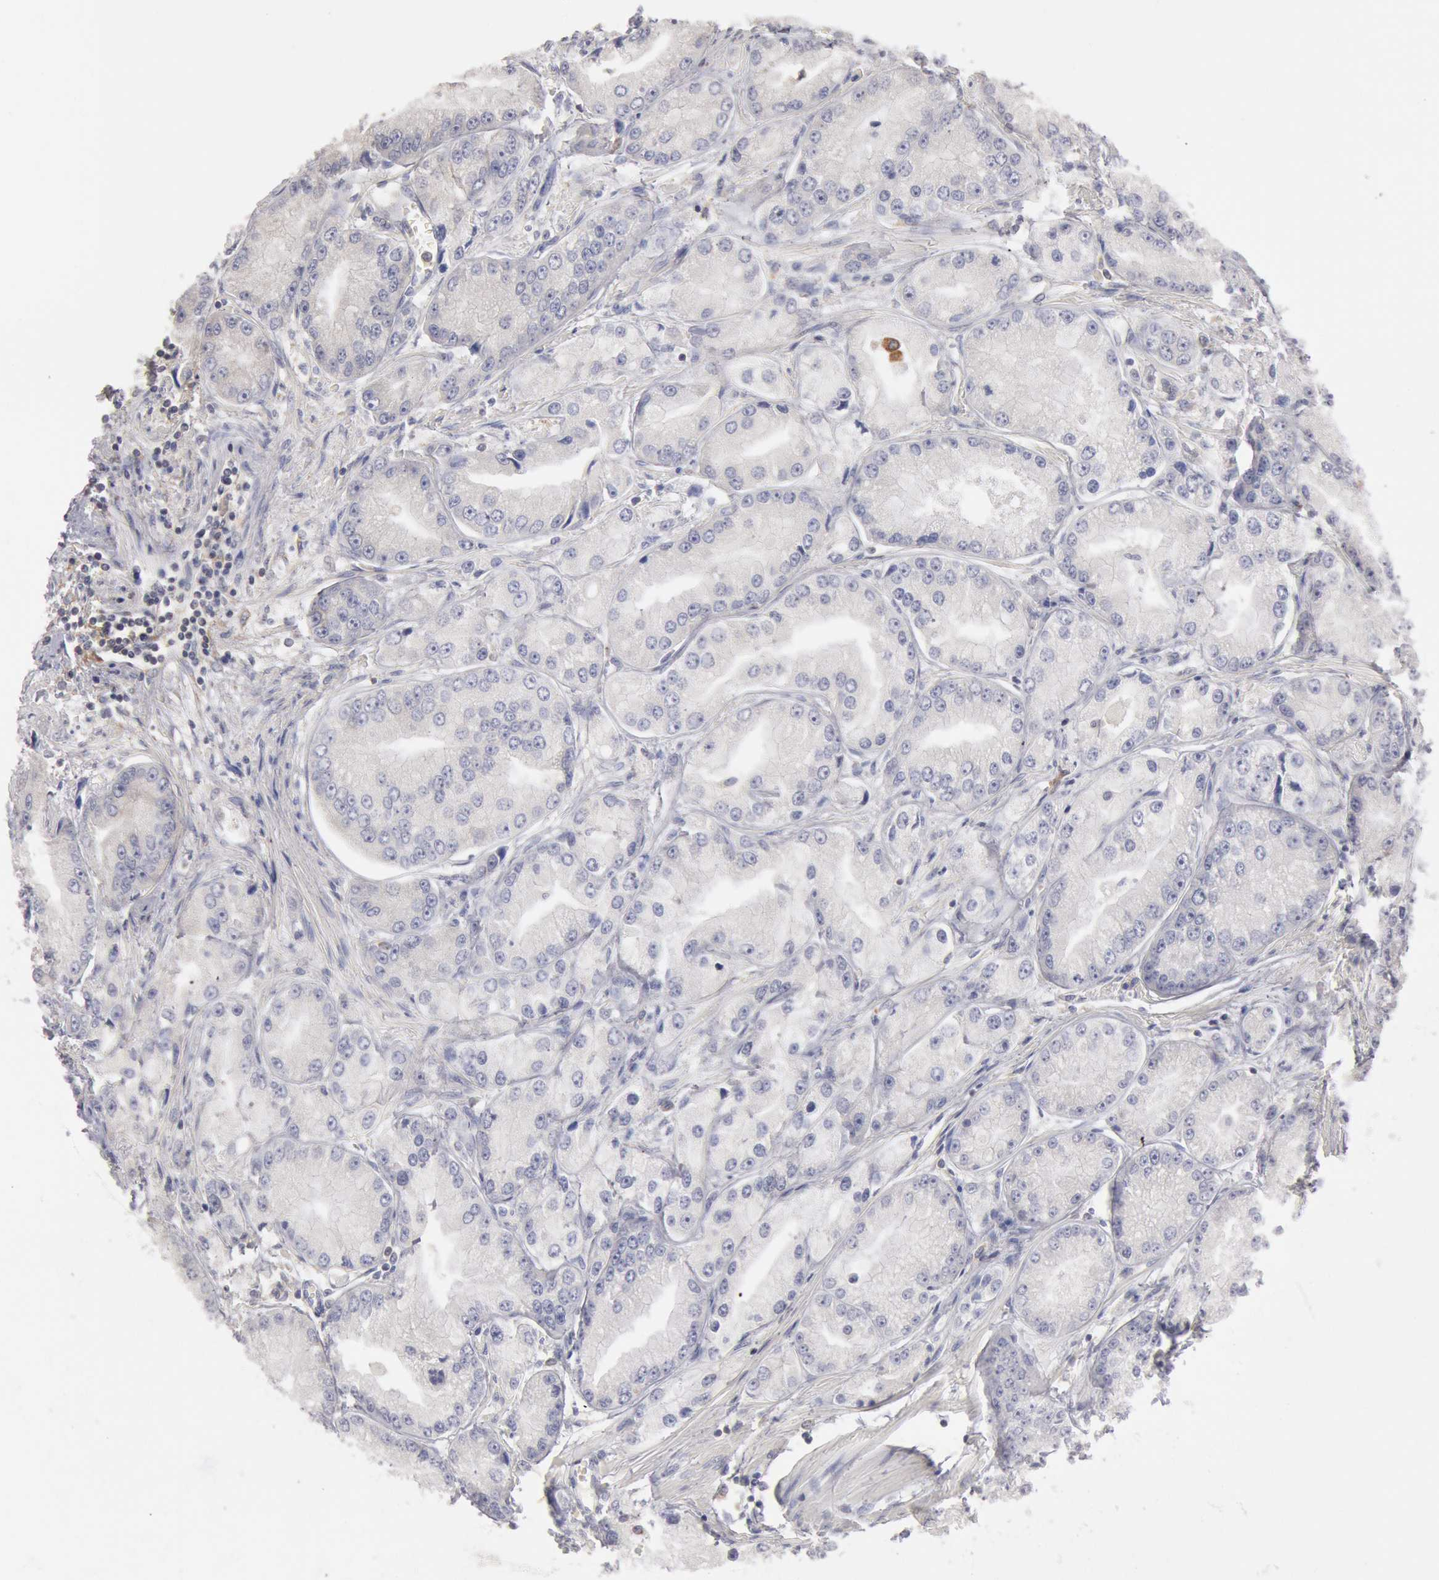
{"staining": {"intensity": "negative", "quantity": "none", "location": "none"}, "tissue": "prostate cancer", "cell_type": "Tumor cells", "image_type": "cancer", "snomed": [{"axis": "morphology", "description": "Adenocarcinoma, Medium grade"}, {"axis": "topography", "description": "Prostate"}], "caption": "This is an immunohistochemistry image of adenocarcinoma (medium-grade) (prostate). There is no expression in tumor cells.", "gene": "OSBPL8", "patient": {"sex": "male", "age": 72}}